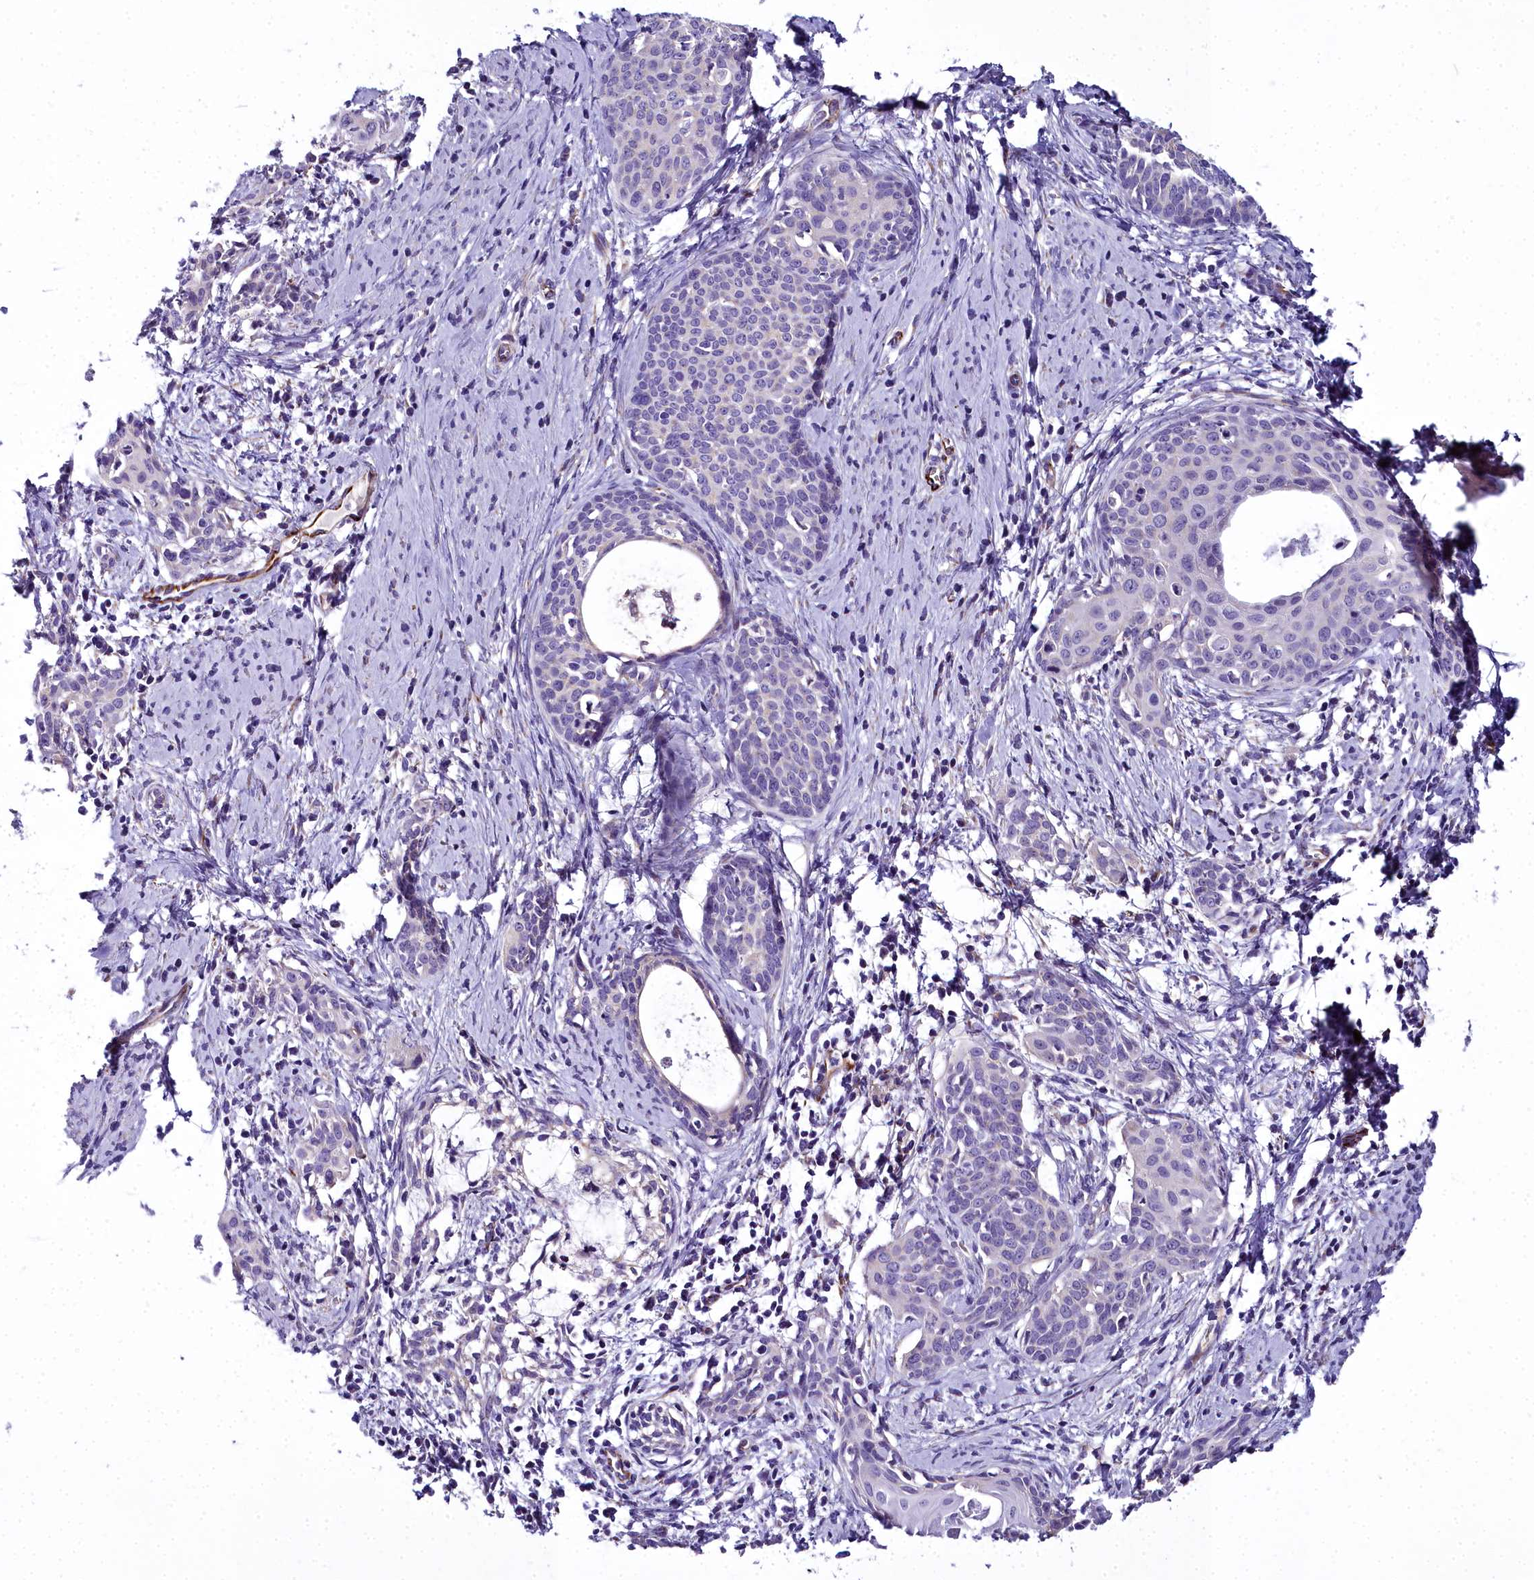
{"staining": {"intensity": "negative", "quantity": "none", "location": "none"}, "tissue": "cervical cancer", "cell_type": "Tumor cells", "image_type": "cancer", "snomed": [{"axis": "morphology", "description": "Squamous cell carcinoma, NOS"}, {"axis": "topography", "description": "Cervix"}], "caption": "Squamous cell carcinoma (cervical) was stained to show a protein in brown. There is no significant expression in tumor cells.", "gene": "TIMM22", "patient": {"sex": "female", "age": 52}}